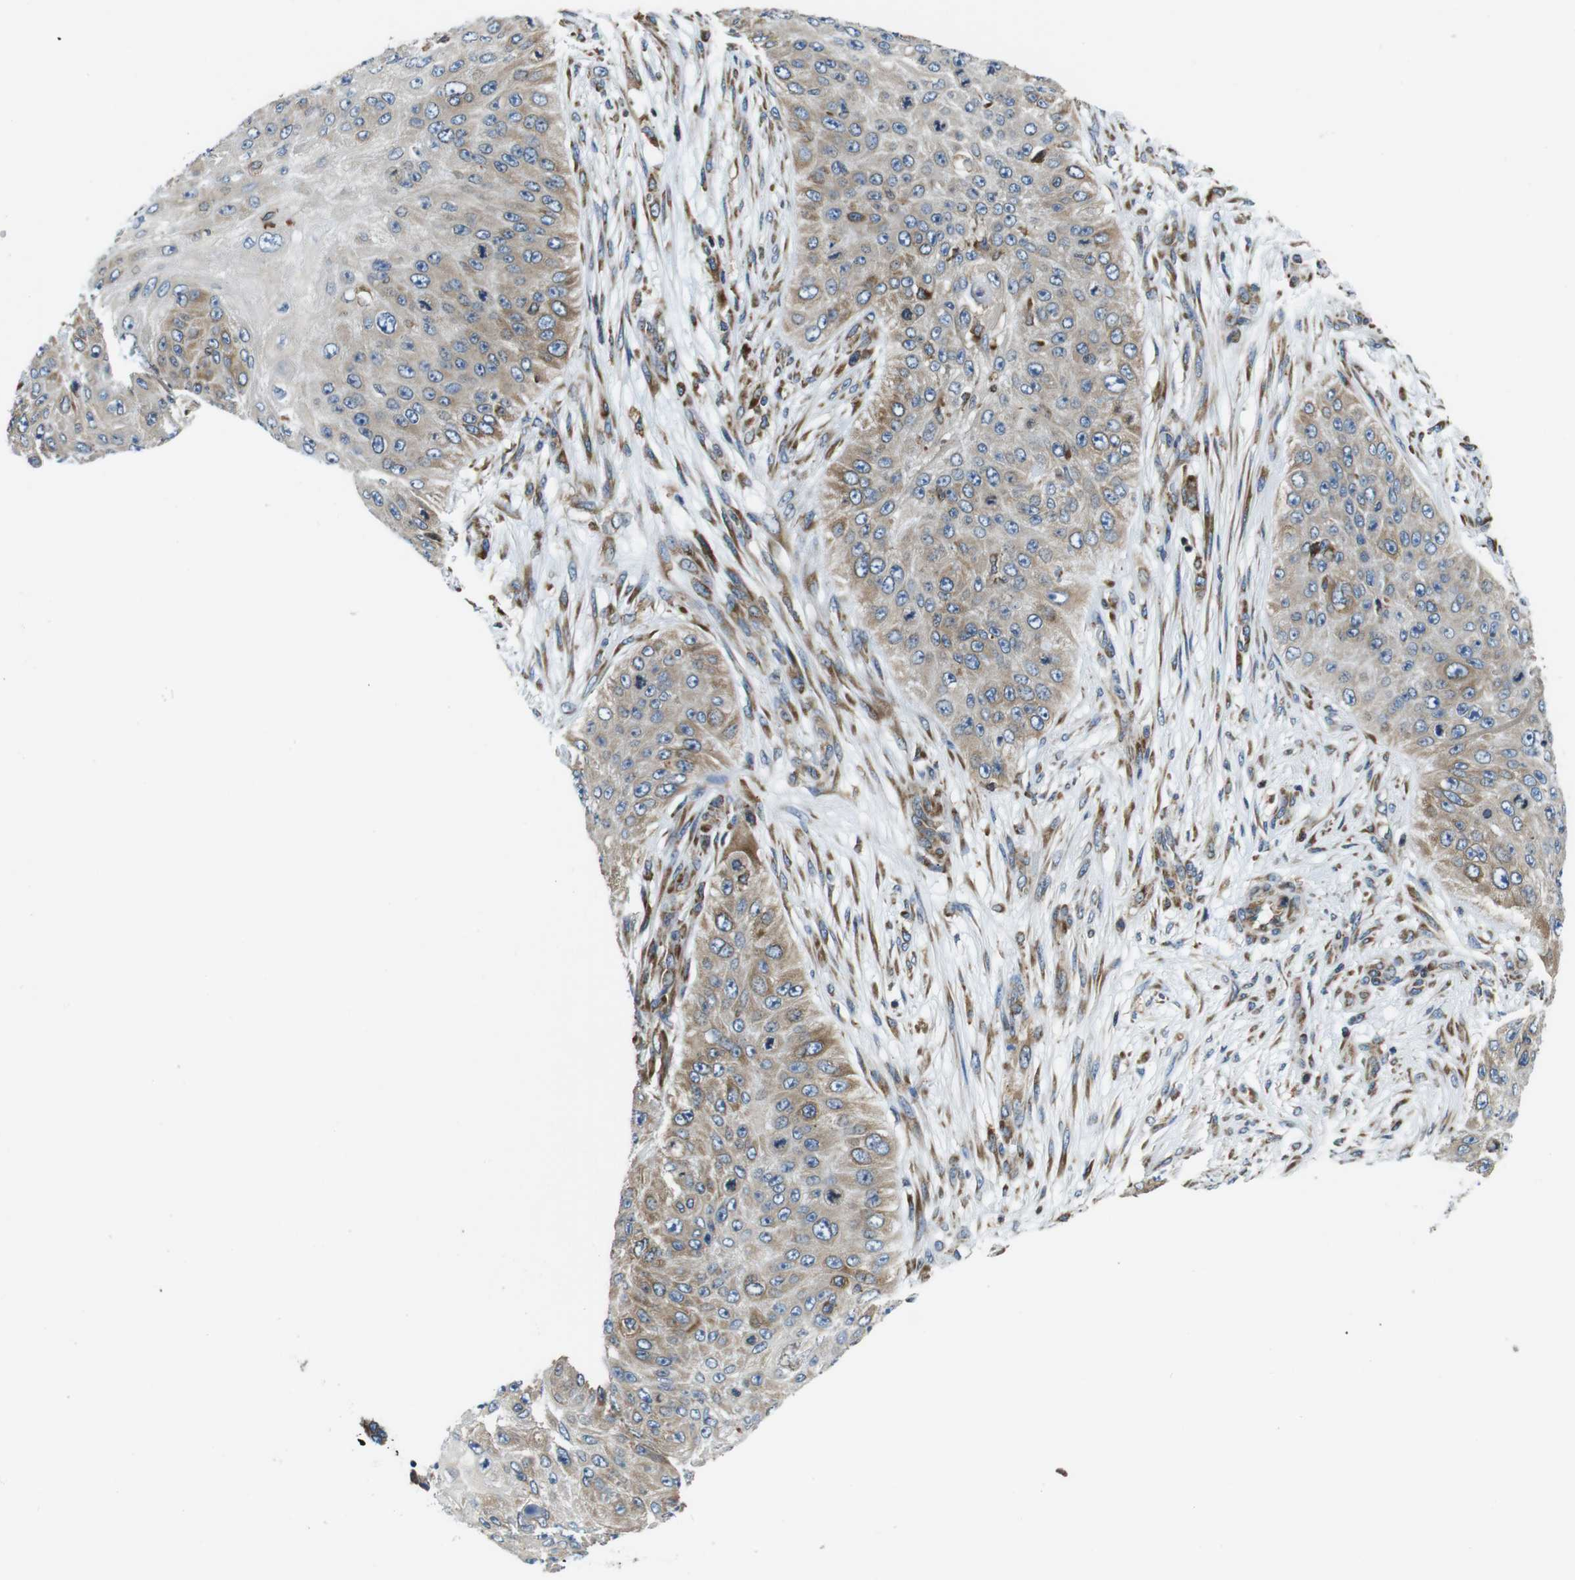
{"staining": {"intensity": "weak", "quantity": "25%-75%", "location": "cytoplasmic/membranous"}, "tissue": "skin cancer", "cell_type": "Tumor cells", "image_type": "cancer", "snomed": [{"axis": "morphology", "description": "Squamous cell carcinoma, NOS"}, {"axis": "topography", "description": "Skin"}], "caption": "An IHC micrograph of tumor tissue is shown. Protein staining in brown highlights weak cytoplasmic/membranous positivity in skin cancer (squamous cell carcinoma) within tumor cells. (brown staining indicates protein expression, while blue staining denotes nuclei).", "gene": "UGGT1", "patient": {"sex": "female", "age": 80}}